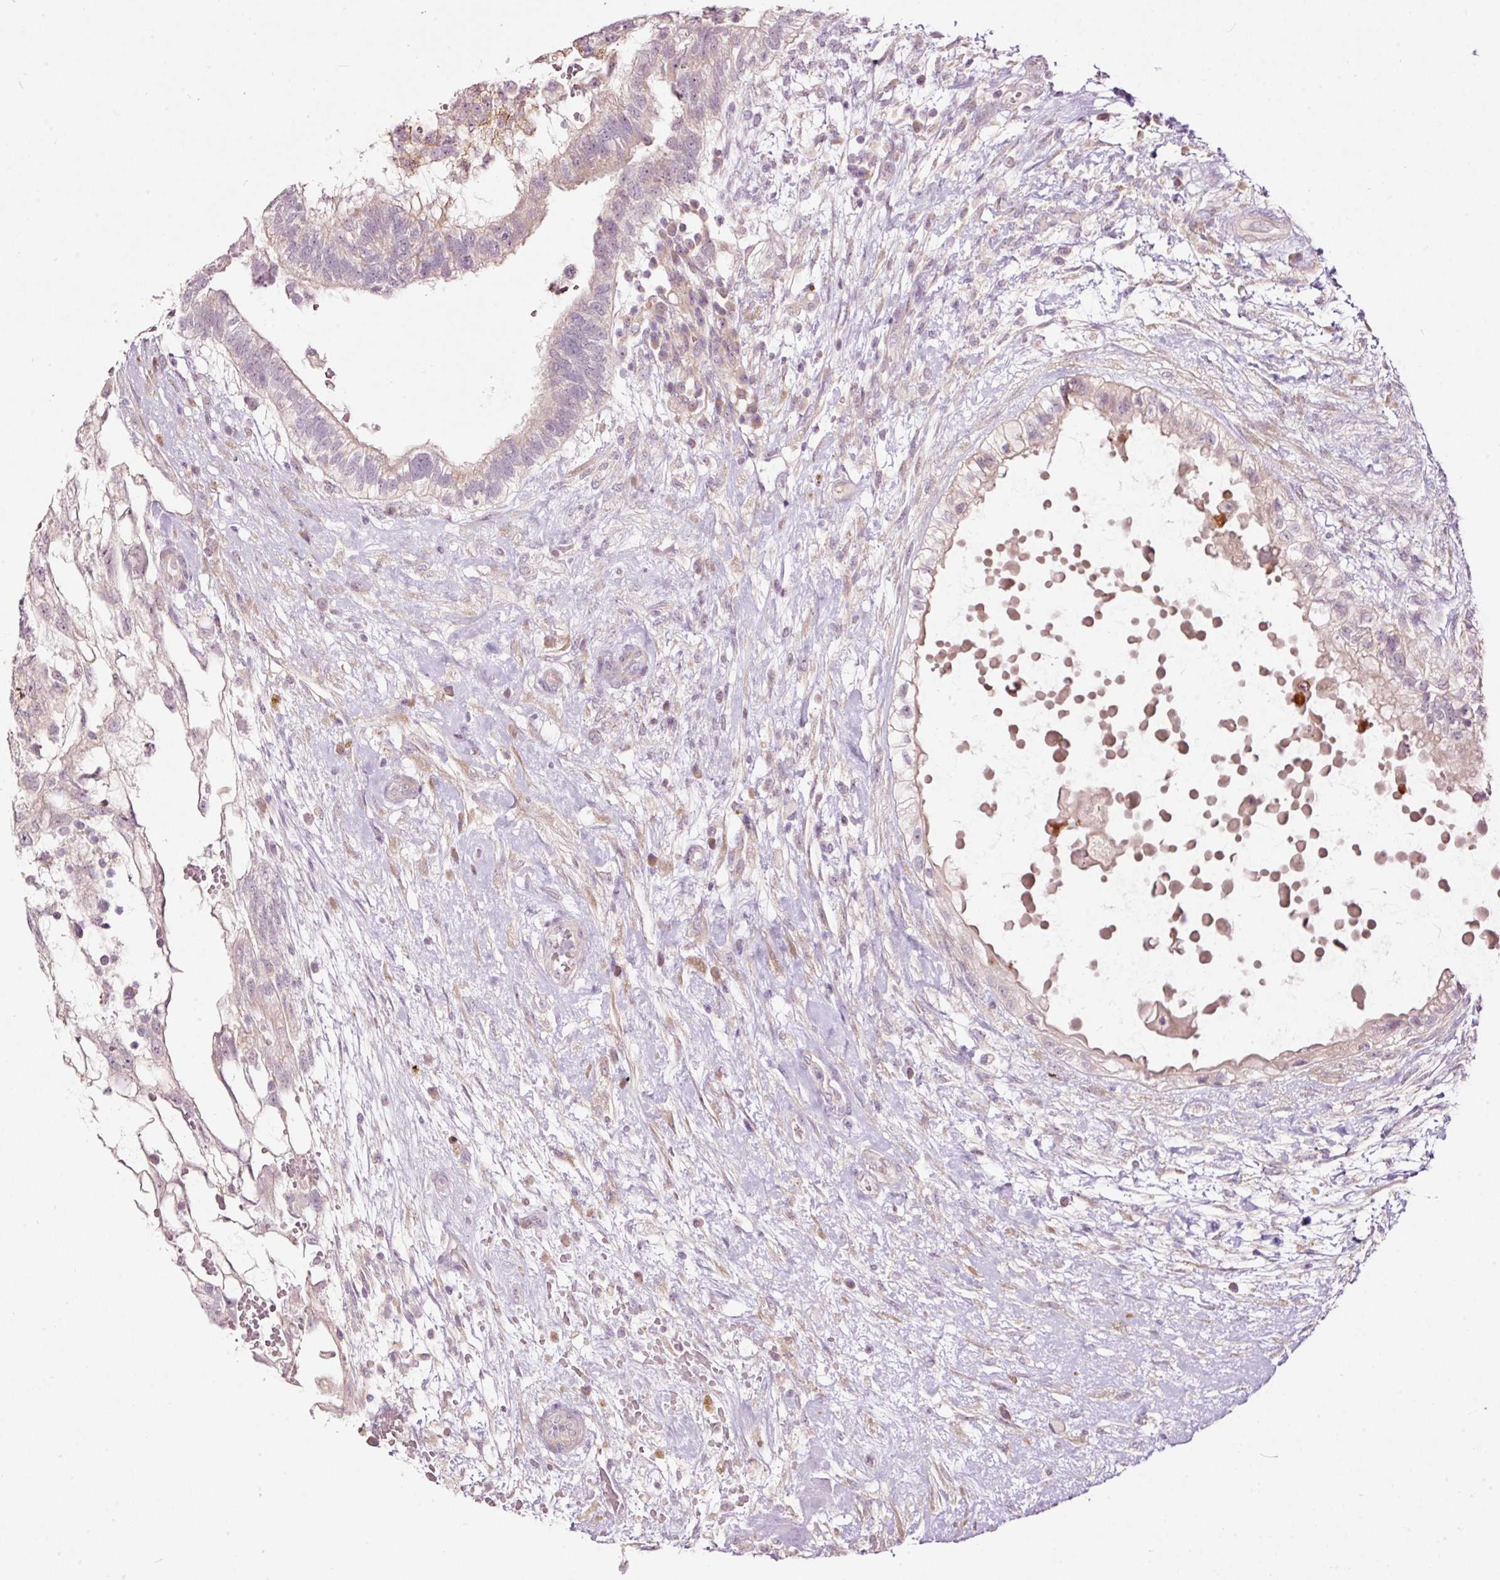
{"staining": {"intensity": "weak", "quantity": "<25%", "location": "cytoplasmic/membranous"}, "tissue": "testis cancer", "cell_type": "Tumor cells", "image_type": "cancer", "snomed": [{"axis": "morphology", "description": "Normal tissue, NOS"}, {"axis": "morphology", "description": "Carcinoma, Embryonal, NOS"}, {"axis": "topography", "description": "Testis"}], "caption": "An image of human testis cancer is negative for staining in tumor cells.", "gene": "RSPO2", "patient": {"sex": "male", "age": 32}}